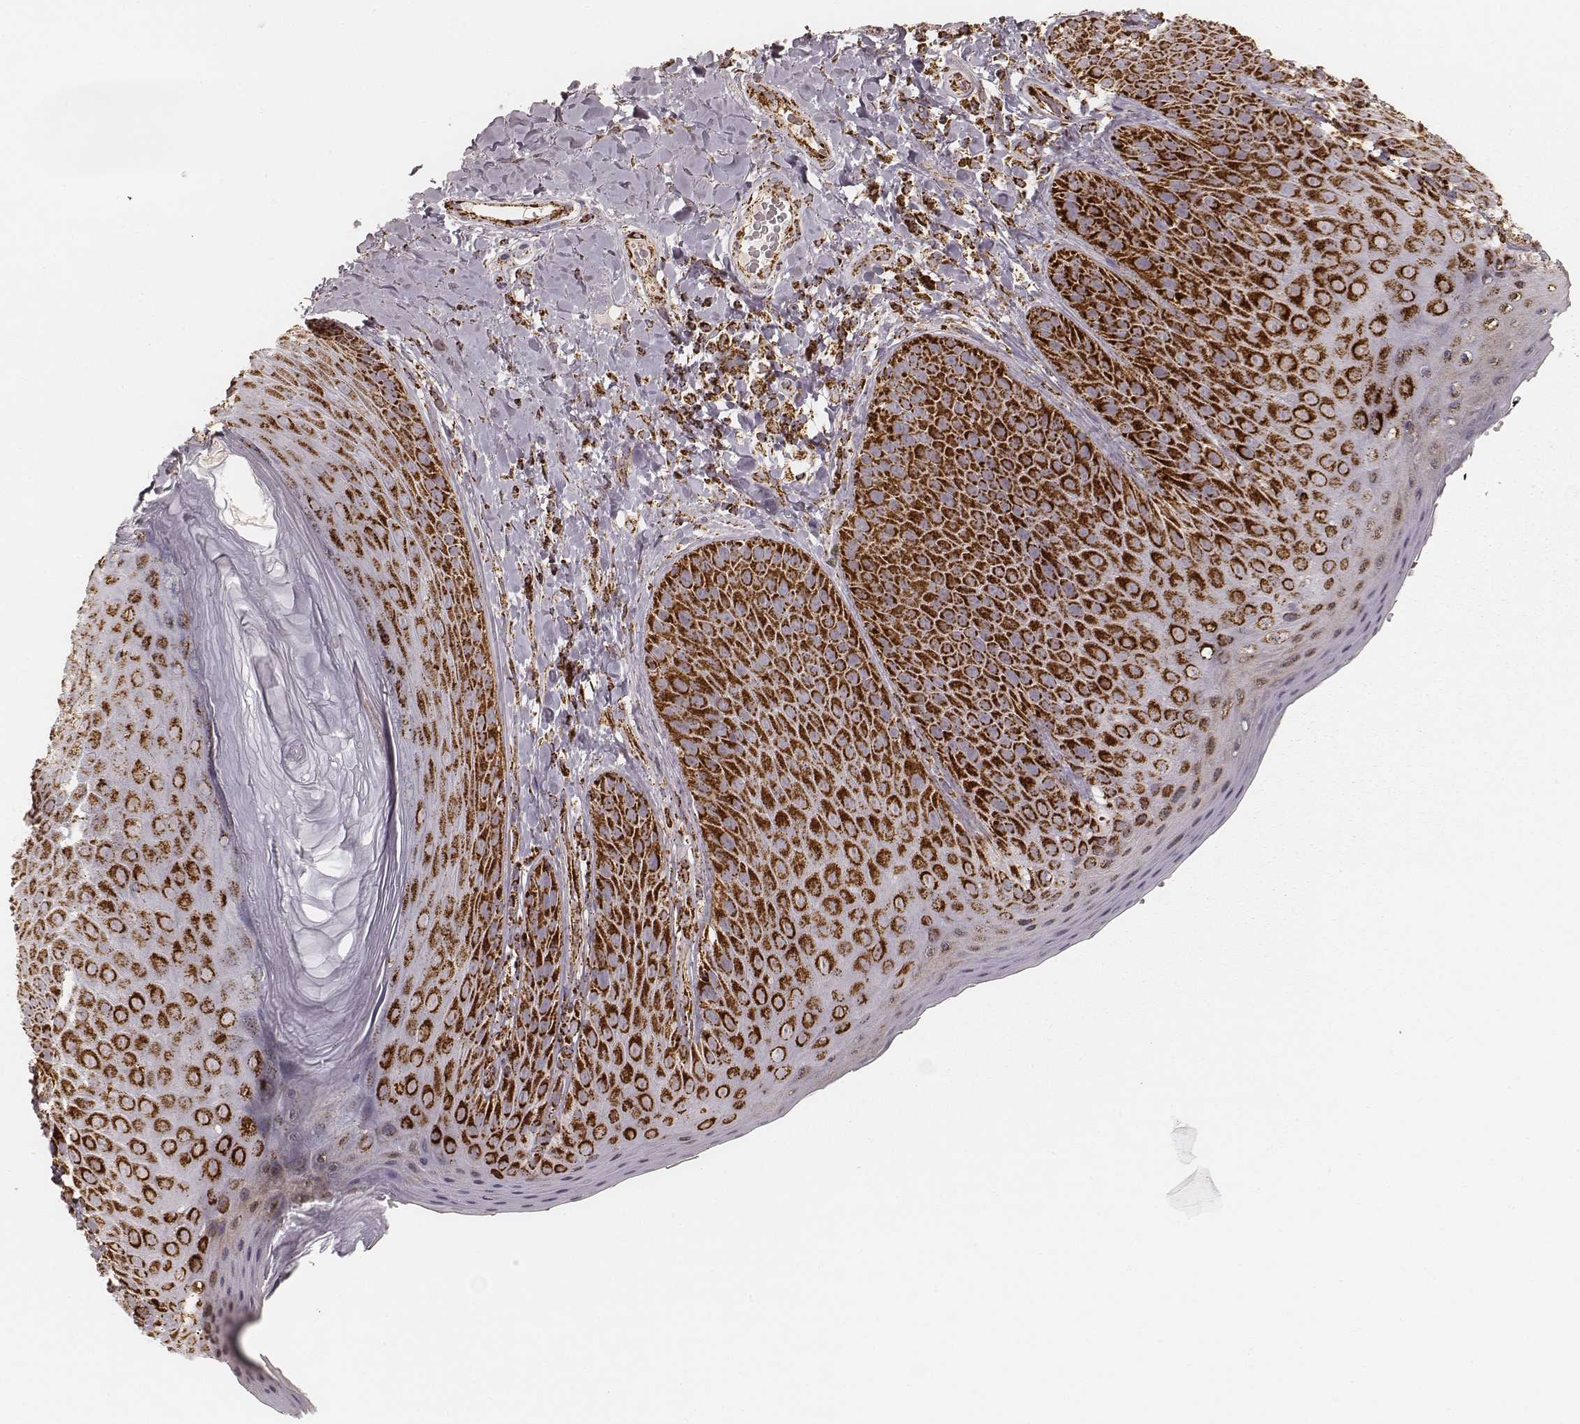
{"staining": {"intensity": "strong", "quantity": ">75%", "location": "cytoplasmic/membranous"}, "tissue": "skin", "cell_type": "Epidermal cells", "image_type": "normal", "snomed": [{"axis": "morphology", "description": "Normal tissue, NOS"}, {"axis": "topography", "description": "Anal"}], "caption": "Immunohistochemical staining of benign human skin reveals high levels of strong cytoplasmic/membranous staining in approximately >75% of epidermal cells. The protein is stained brown, and the nuclei are stained in blue (DAB (3,3'-diaminobenzidine) IHC with brightfield microscopy, high magnification).", "gene": "CS", "patient": {"sex": "male", "age": 53}}